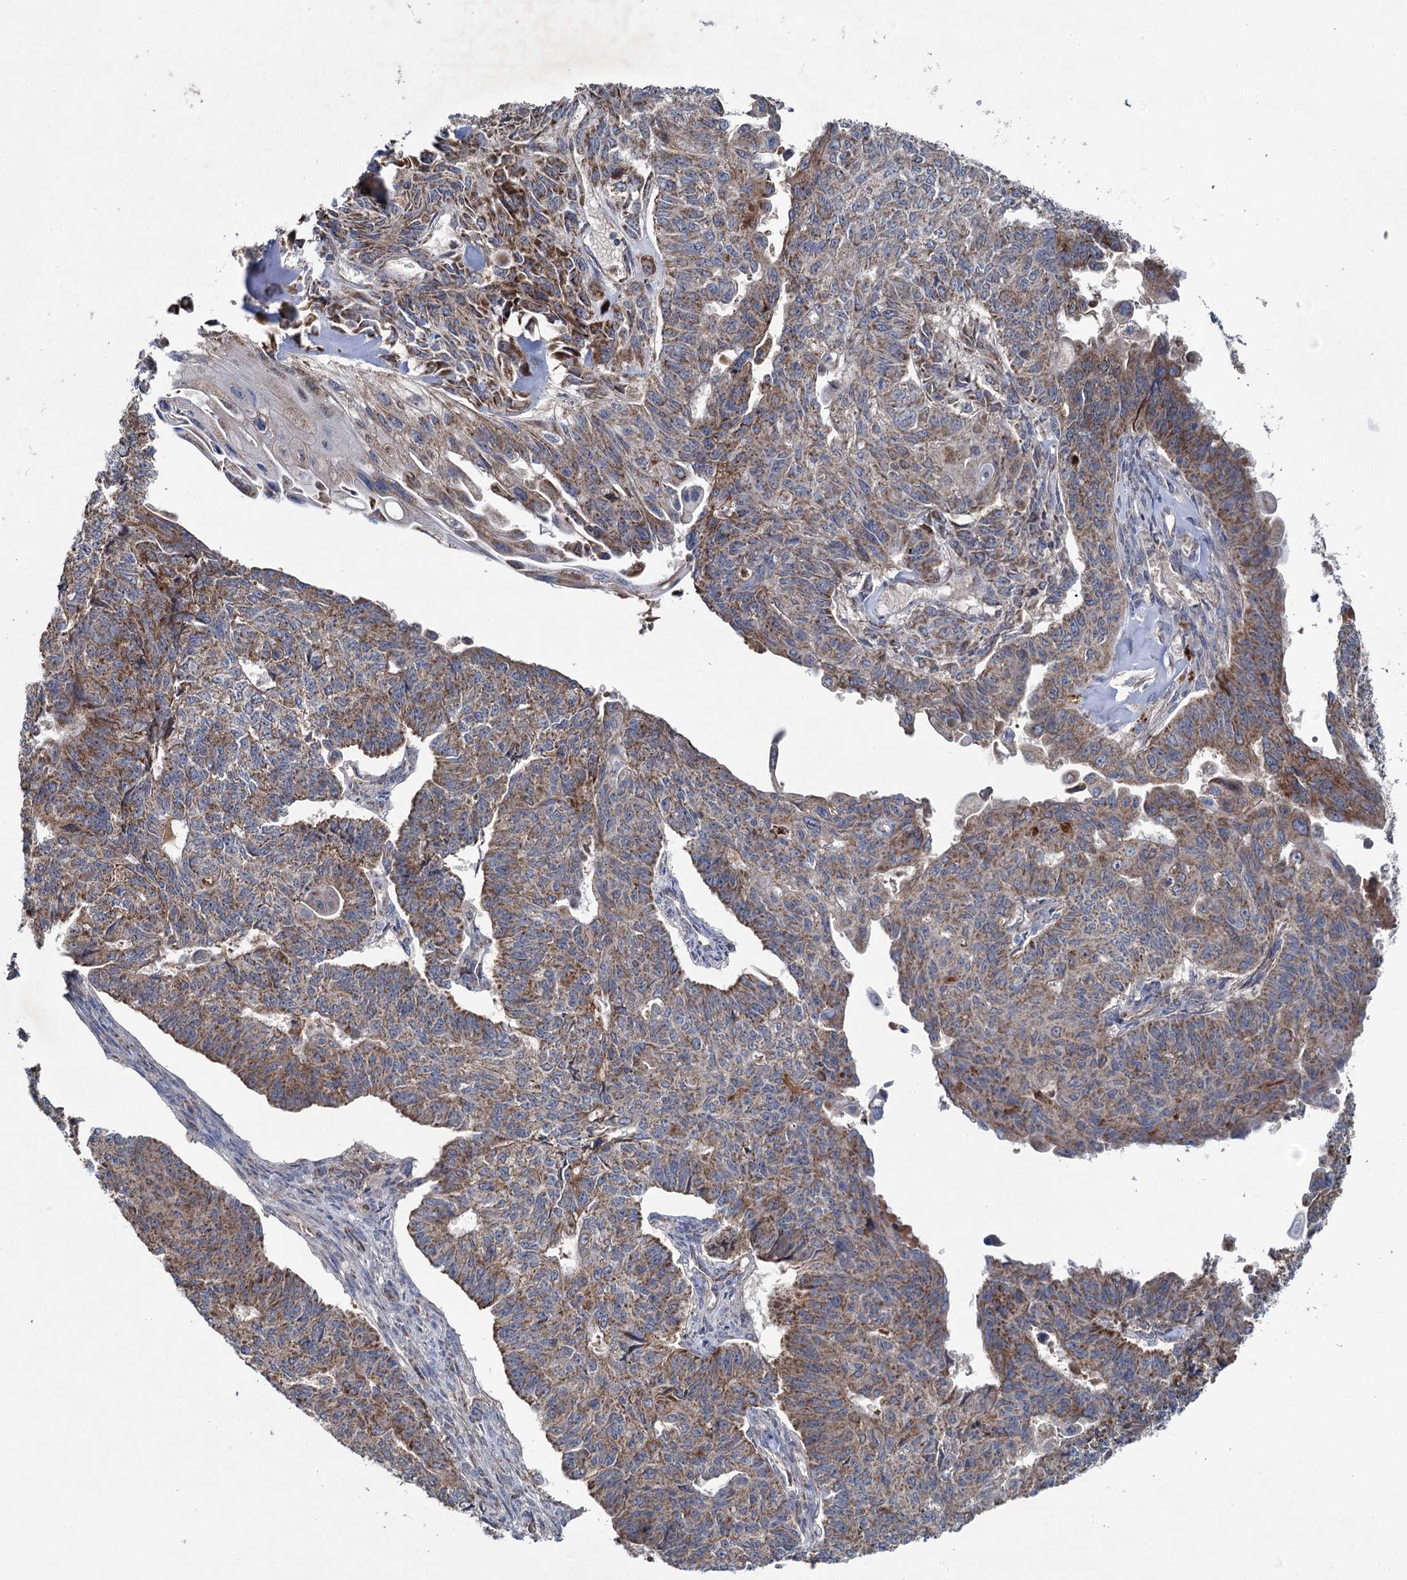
{"staining": {"intensity": "moderate", "quantity": ">75%", "location": "cytoplasmic/membranous"}, "tissue": "endometrial cancer", "cell_type": "Tumor cells", "image_type": "cancer", "snomed": [{"axis": "morphology", "description": "Adenocarcinoma, NOS"}, {"axis": "topography", "description": "Endometrium"}], "caption": "IHC of endometrial cancer (adenocarcinoma) exhibits medium levels of moderate cytoplasmic/membranous expression in about >75% of tumor cells.", "gene": "METTL4", "patient": {"sex": "female", "age": 32}}